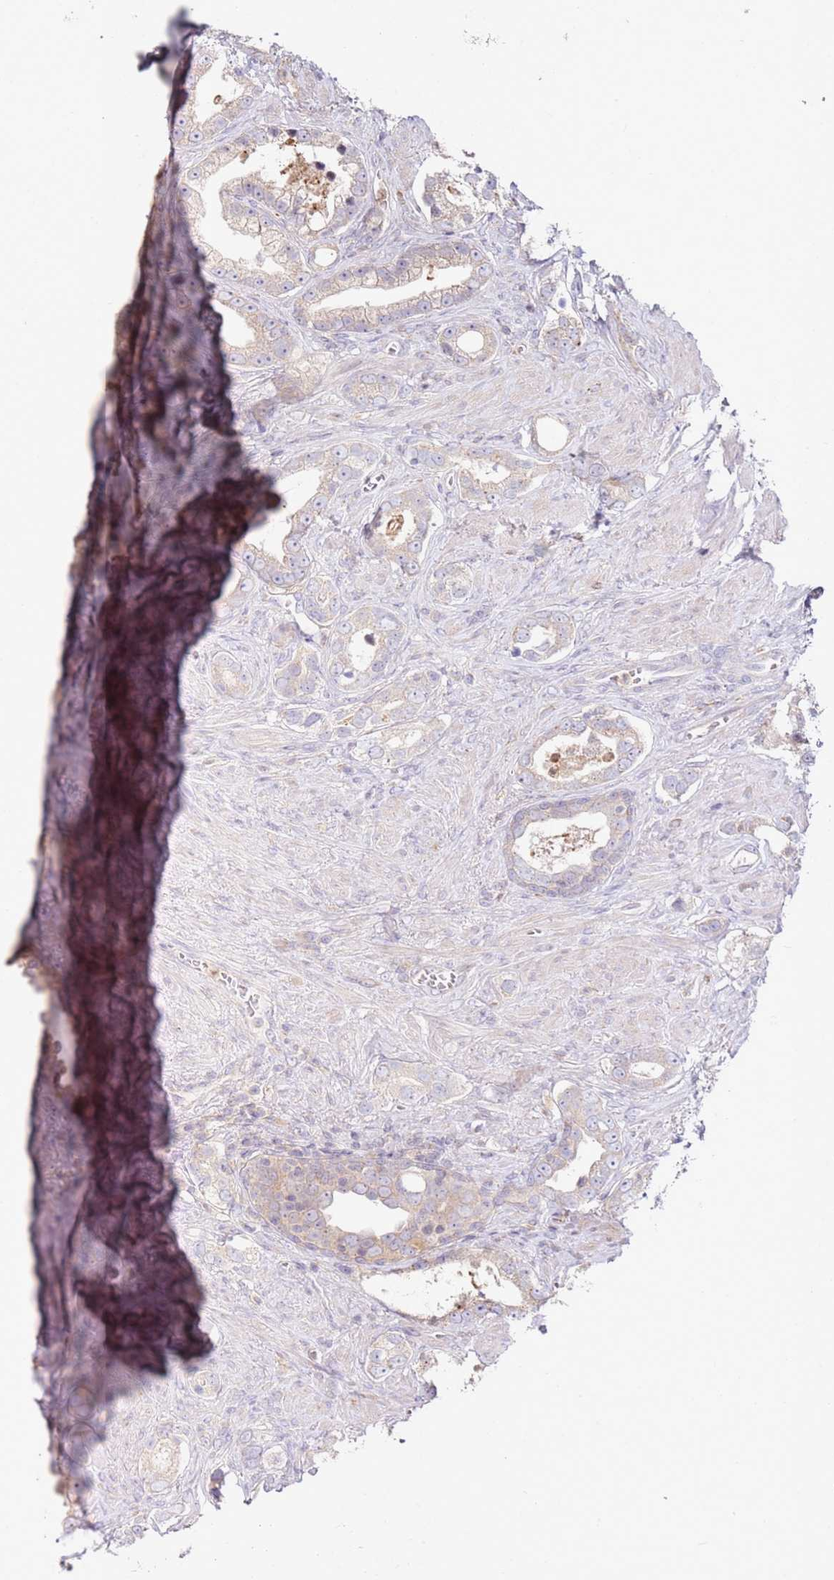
{"staining": {"intensity": "weak", "quantity": ">75%", "location": "cytoplasmic/membranous"}, "tissue": "prostate cancer", "cell_type": "Tumor cells", "image_type": "cancer", "snomed": [{"axis": "morphology", "description": "Adenocarcinoma, High grade"}, {"axis": "topography", "description": "Prostate"}], "caption": "Human adenocarcinoma (high-grade) (prostate) stained with a brown dye displays weak cytoplasmic/membranous positive positivity in about >75% of tumor cells.", "gene": "CNOT9", "patient": {"sex": "male", "age": 67}}